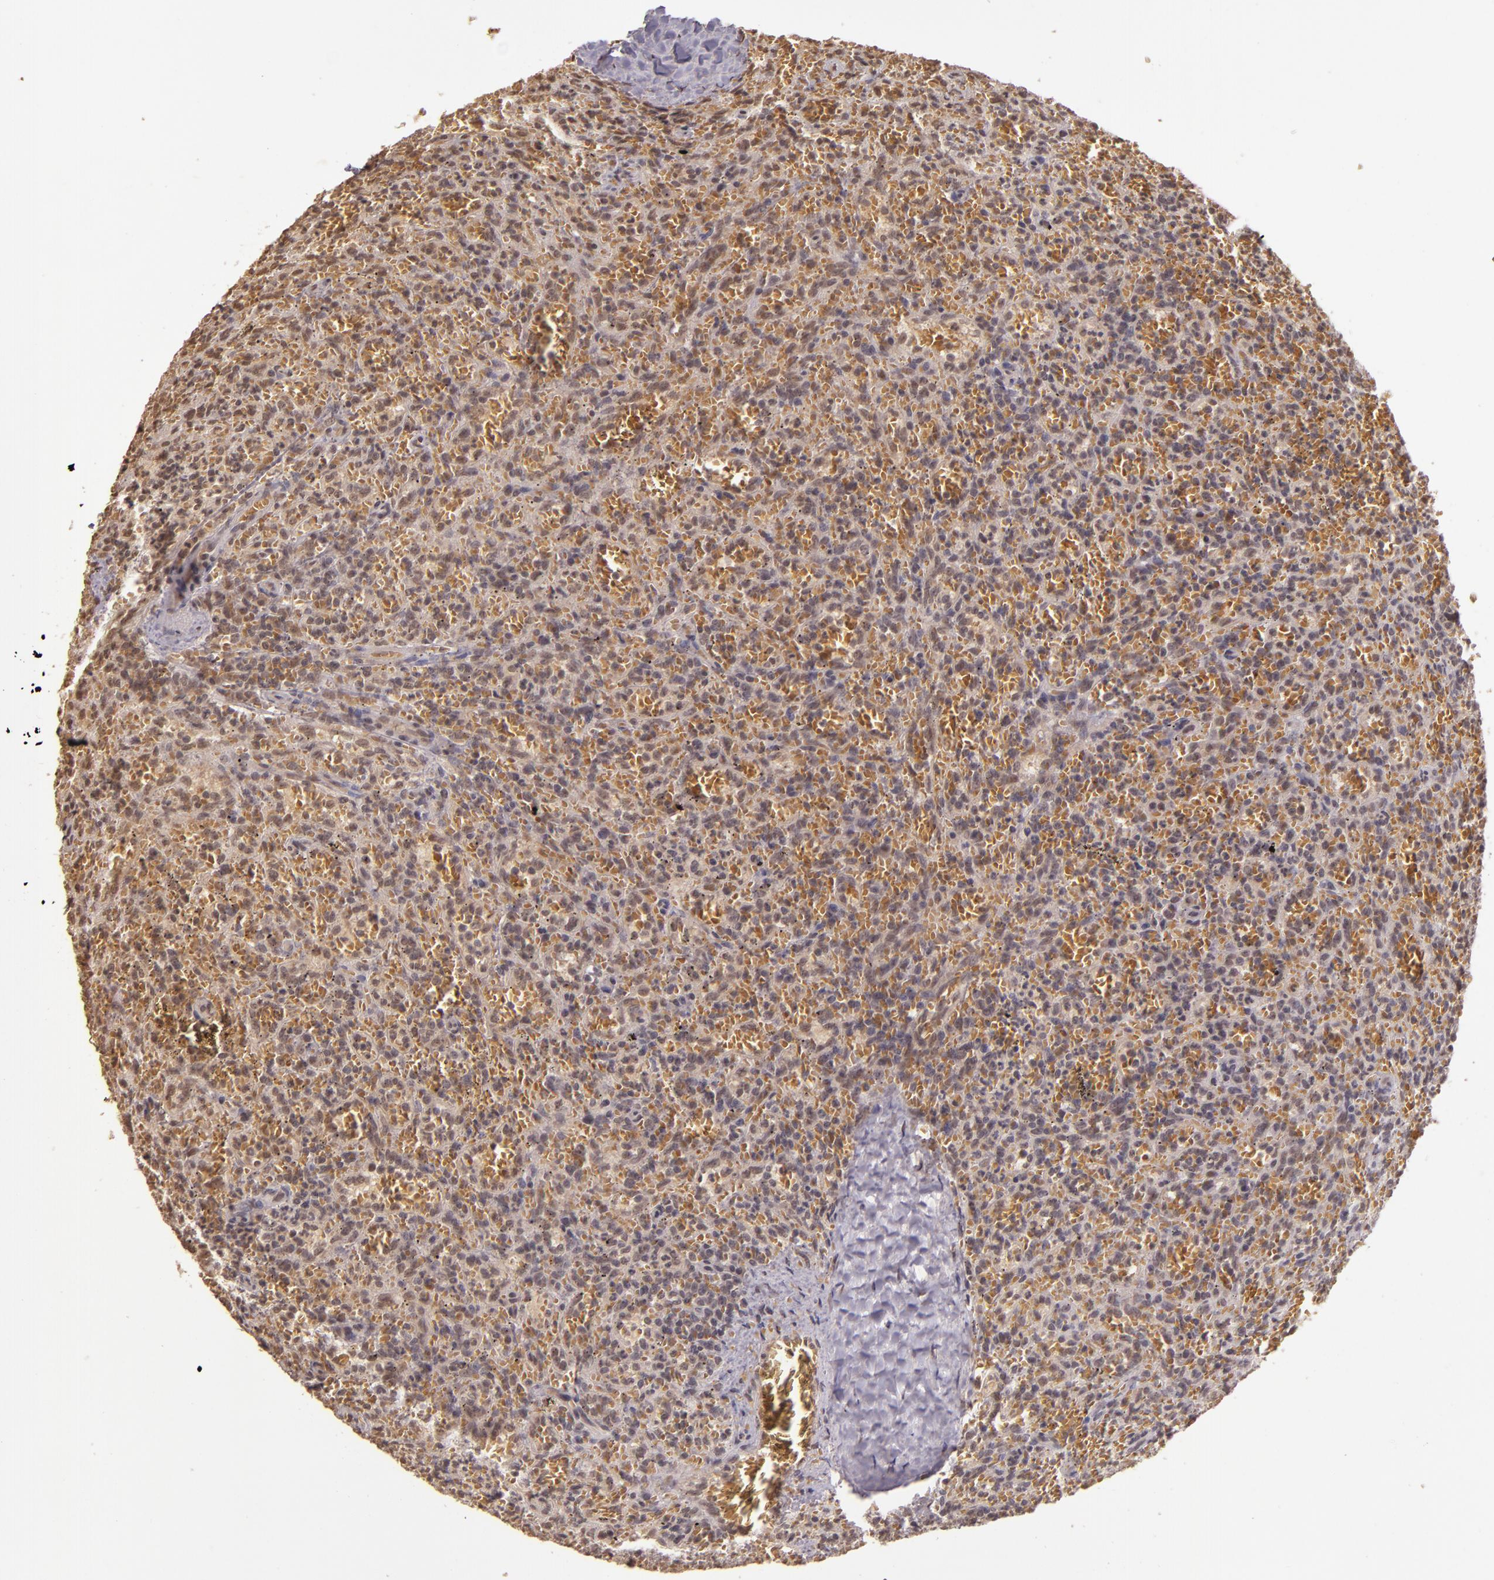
{"staining": {"intensity": "weak", "quantity": "25%-75%", "location": "cytoplasmic/membranous,nuclear"}, "tissue": "lymphoma", "cell_type": "Tumor cells", "image_type": "cancer", "snomed": [{"axis": "morphology", "description": "Malignant lymphoma, non-Hodgkin's type, Low grade"}, {"axis": "topography", "description": "Spleen"}], "caption": "IHC (DAB) staining of human low-grade malignant lymphoma, non-Hodgkin's type reveals weak cytoplasmic/membranous and nuclear protein expression in approximately 25%-75% of tumor cells. (DAB IHC with brightfield microscopy, high magnification).", "gene": "CUL1", "patient": {"sex": "female", "age": 64}}